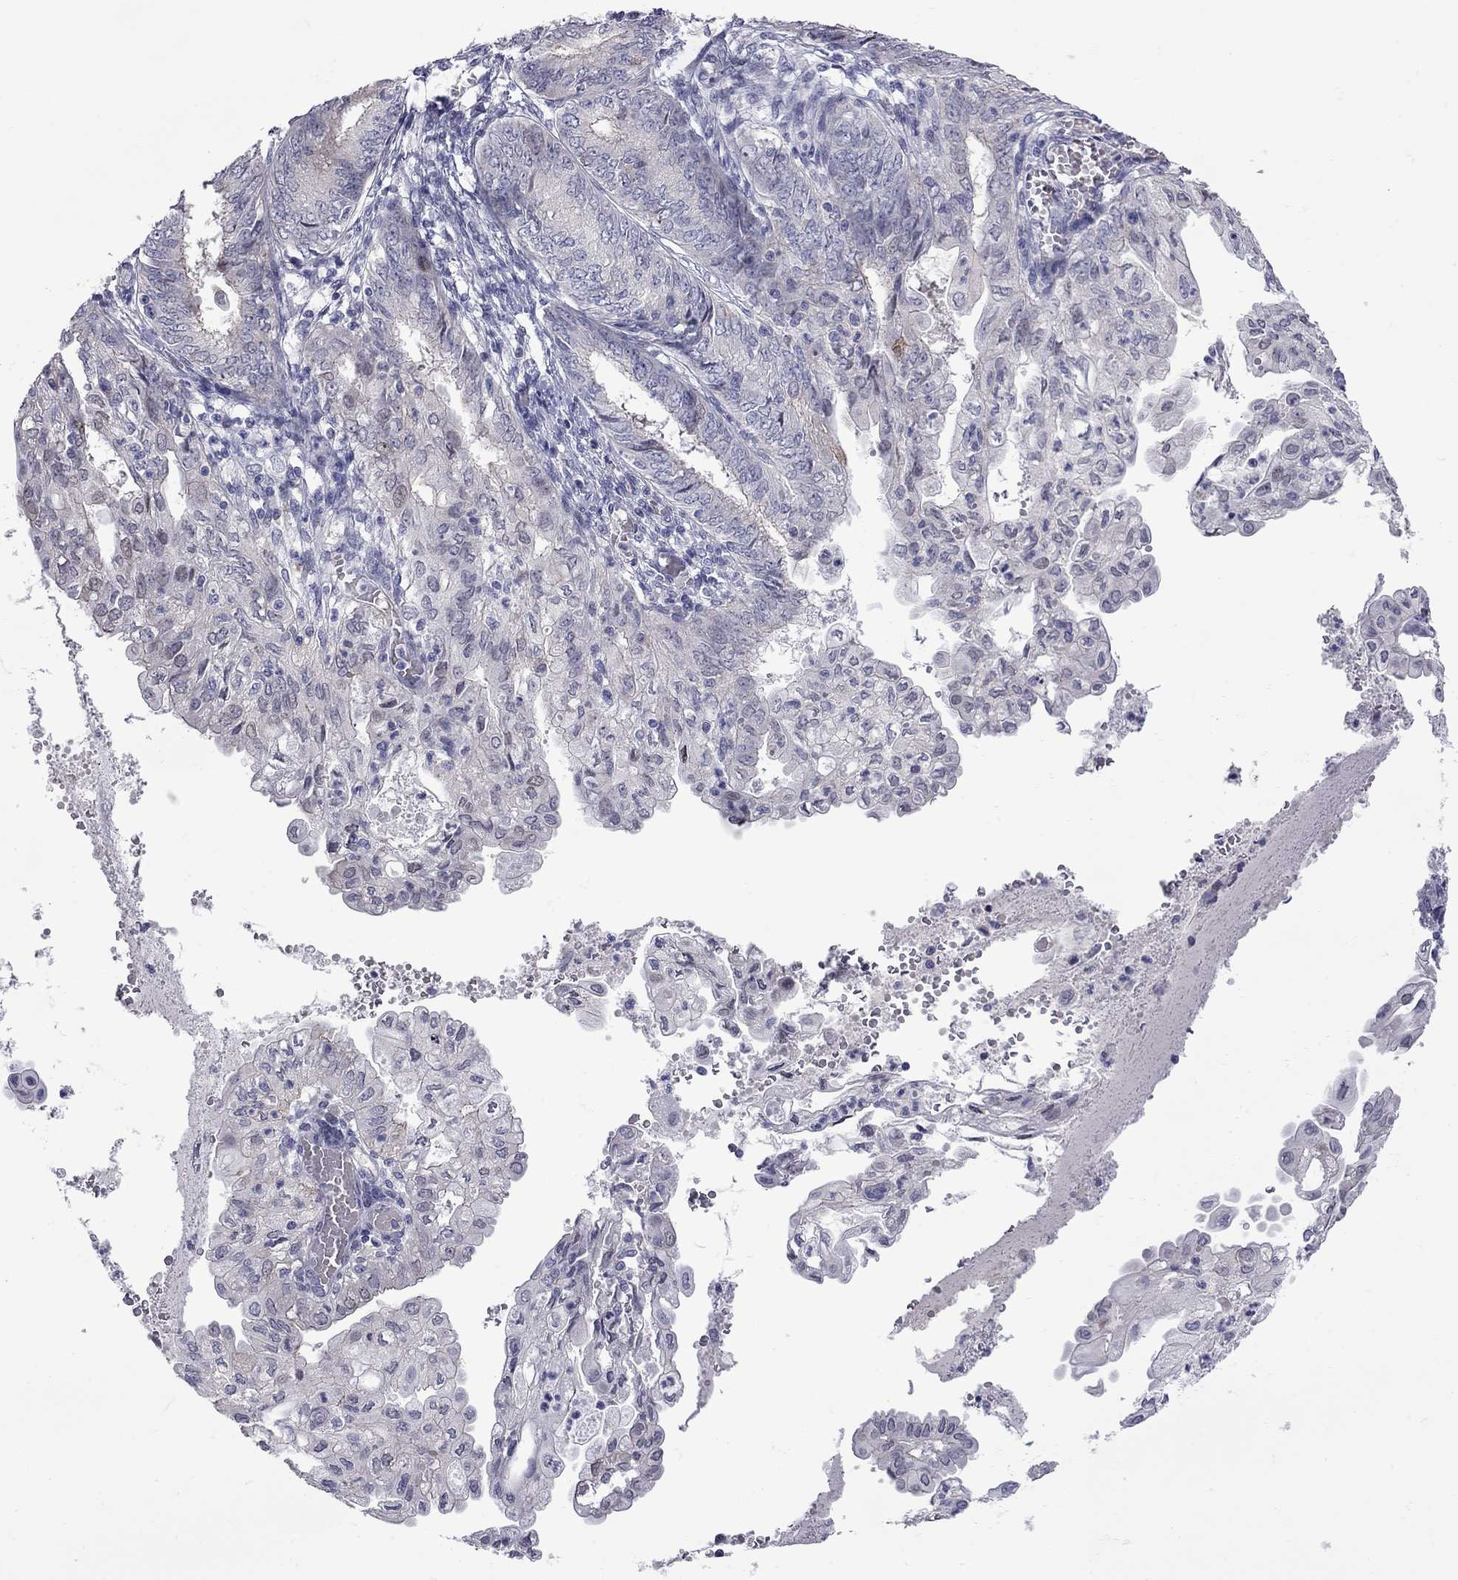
{"staining": {"intensity": "negative", "quantity": "none", "location": "none"}, "tissue": "endometrial cancer", "cell_type": "Tumor cells", "image_type": "cancer", "snomed": [{"axis": "morphology", "description": "Adenocarcinoma, NOS"}, {"axis": "topography", "description": "Endometrium"}], "caption": "Endometrial adenocarcinoma stained for a protein using immunohistochemistry shows no positivity tumor cells.", "gene": "NRARP", "patient": {"sex": "female", "age": 68}}